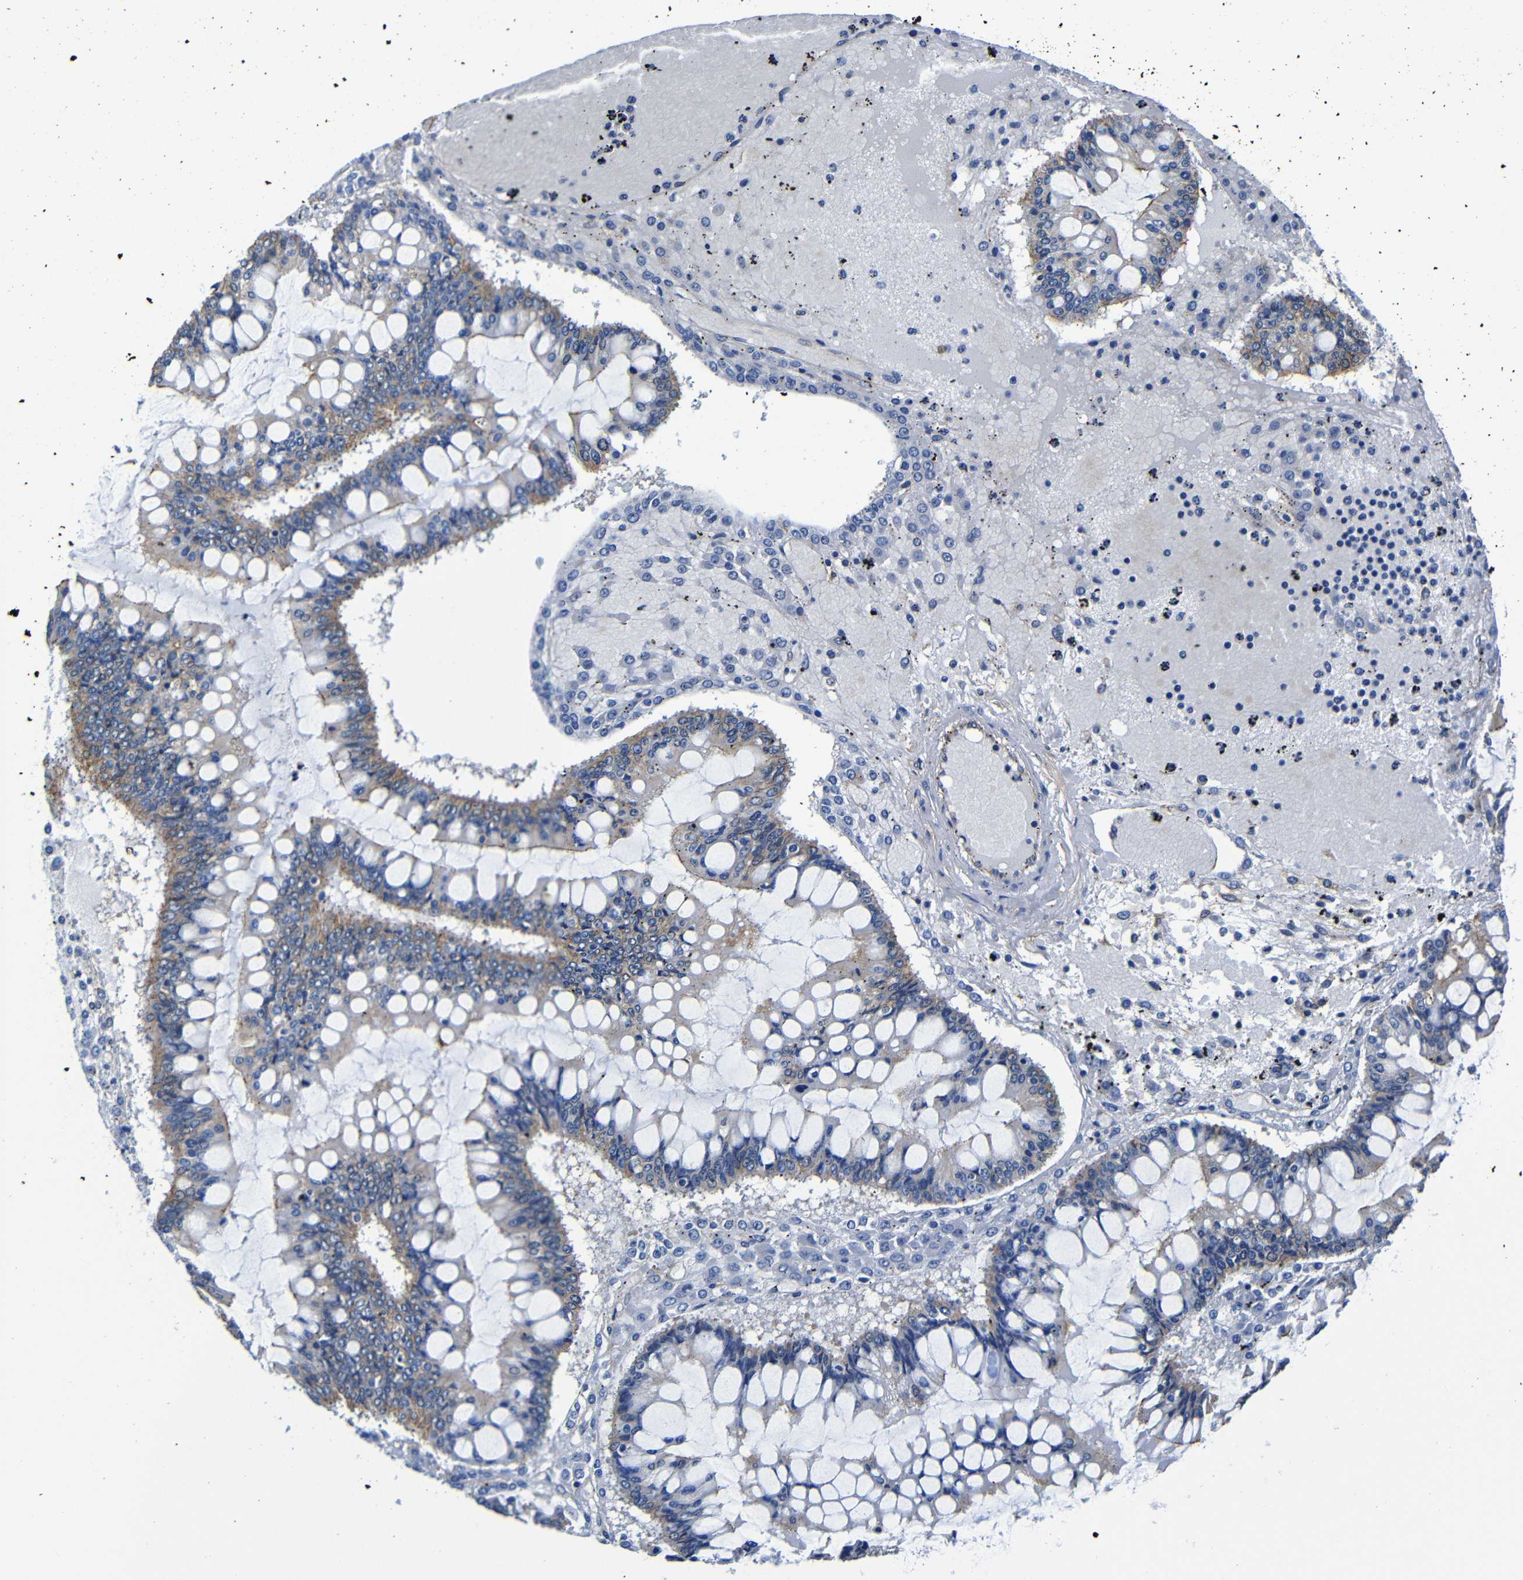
{"staining": {"intensity": "moderate", "quantity": ">75%", "location": "cytoplasmic/membranous"}, "tissue": "ovarian cancer", "cell_type": "Tumor cells", "image_type": "cancer", "snomed": [{"axis": "morphology", "description": "Cystadenocarcinoma, mucinous, NOS"}, {"axis": "topography", "description": "Ovary"}], "caption": "Human mucinous cystadenocarcinoma (ovarian) stained with a protein marker shows moderate staining in tumor cells.", "gene": "GIMAP2", "patient": {"sex": "female", "age": 73}}